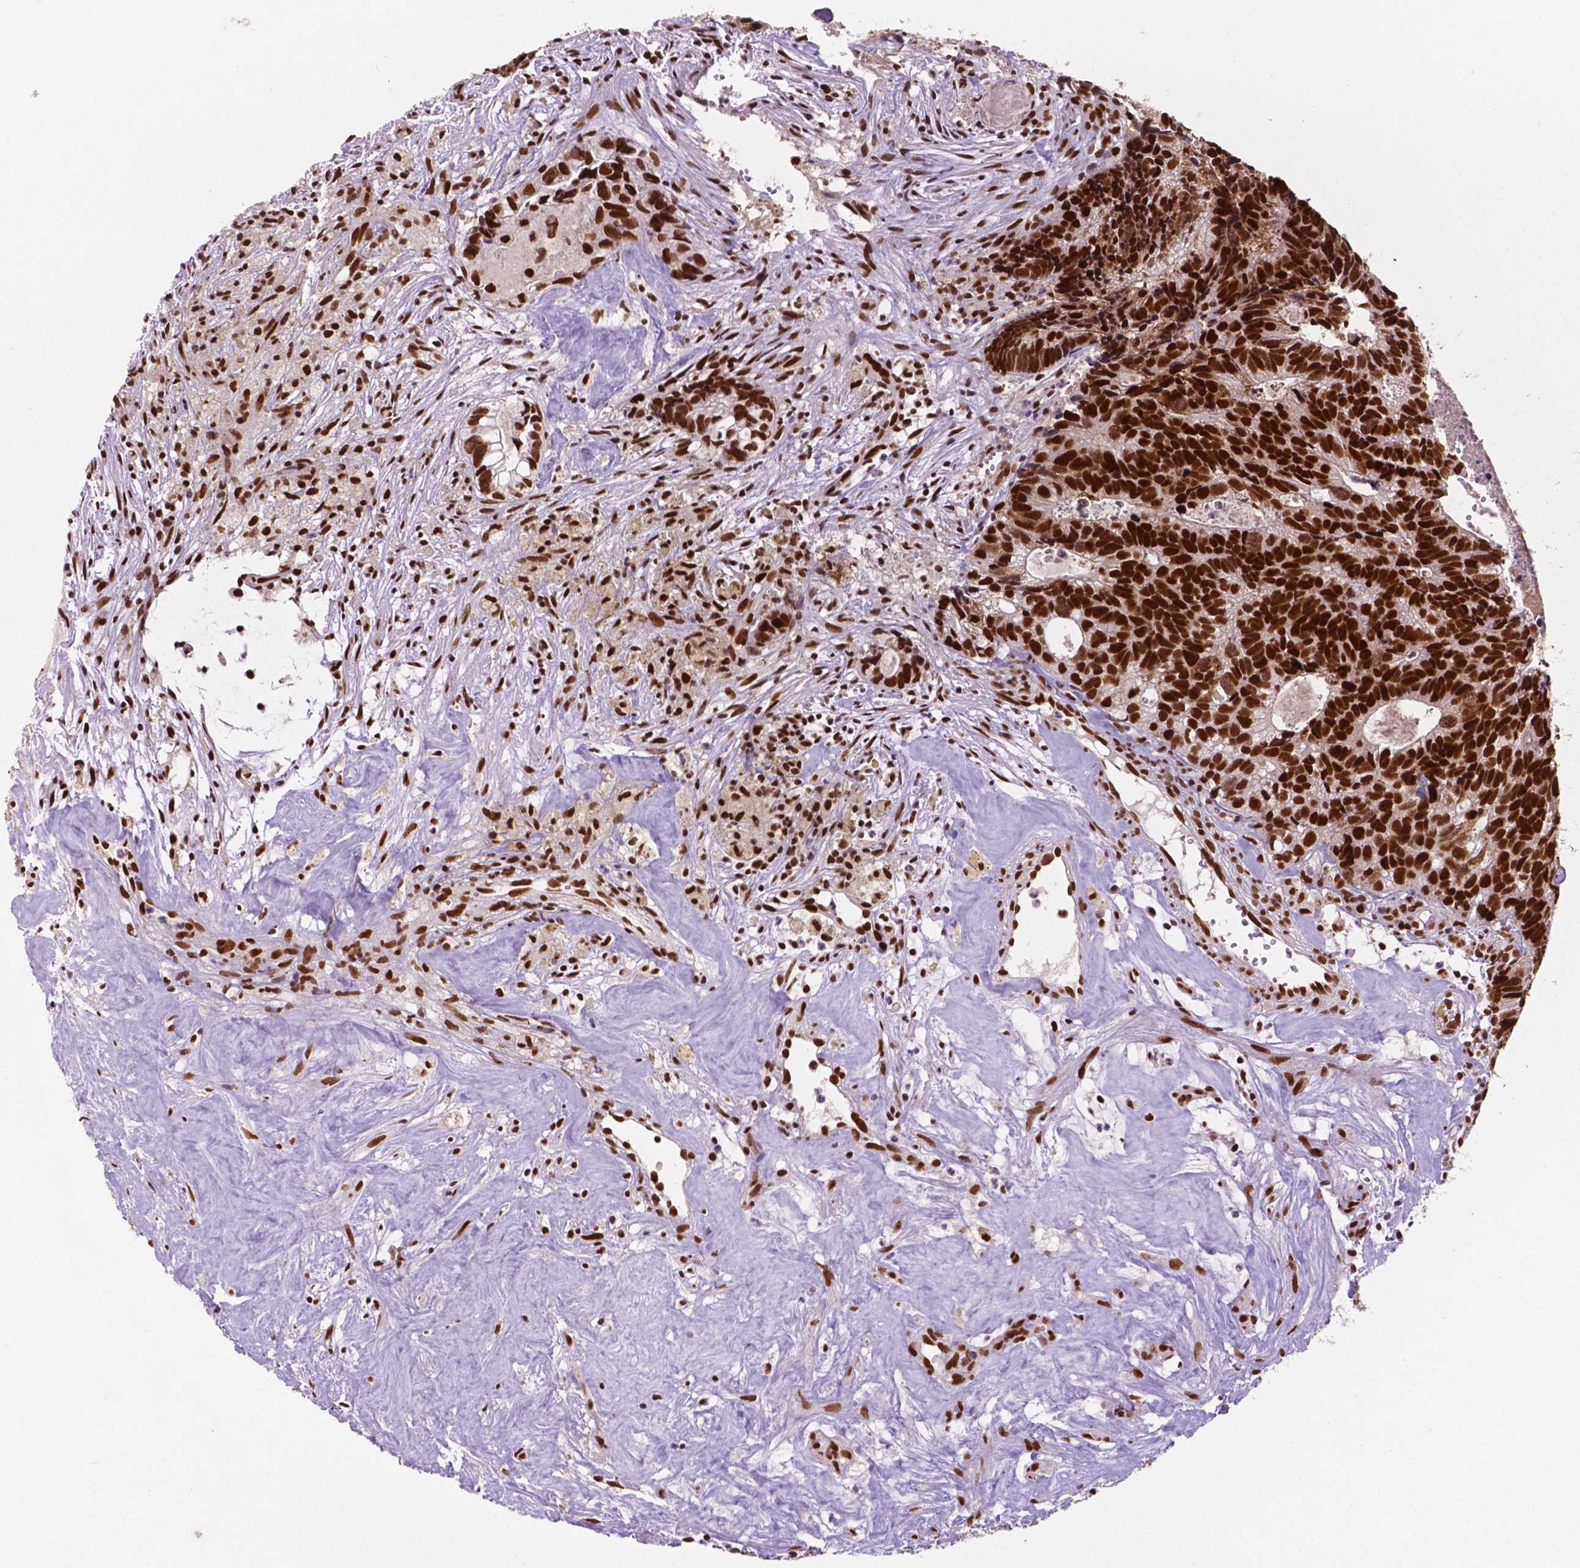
{"staining": {"intensity": "strong", "quantity": ">75%", "location": "nuclear"}, "tissue": "head and neck cancer", "cell_type": "Tumor cells", "image_type": "cancer", "snomed": [{"axis": "morphology", "description": "Adenocarcinoma, NOS"}, {"axis": "topography", "description": "Head-Neck"}], "caption": "There is high levels of strong nuclear staining in tumor cells of head and neck cancer (adenocarcinoma), as demonstrated by immunohistochemical staining (brown color).", "gene": "MLH1", "patient": {"sex": "male", "age": 62}}